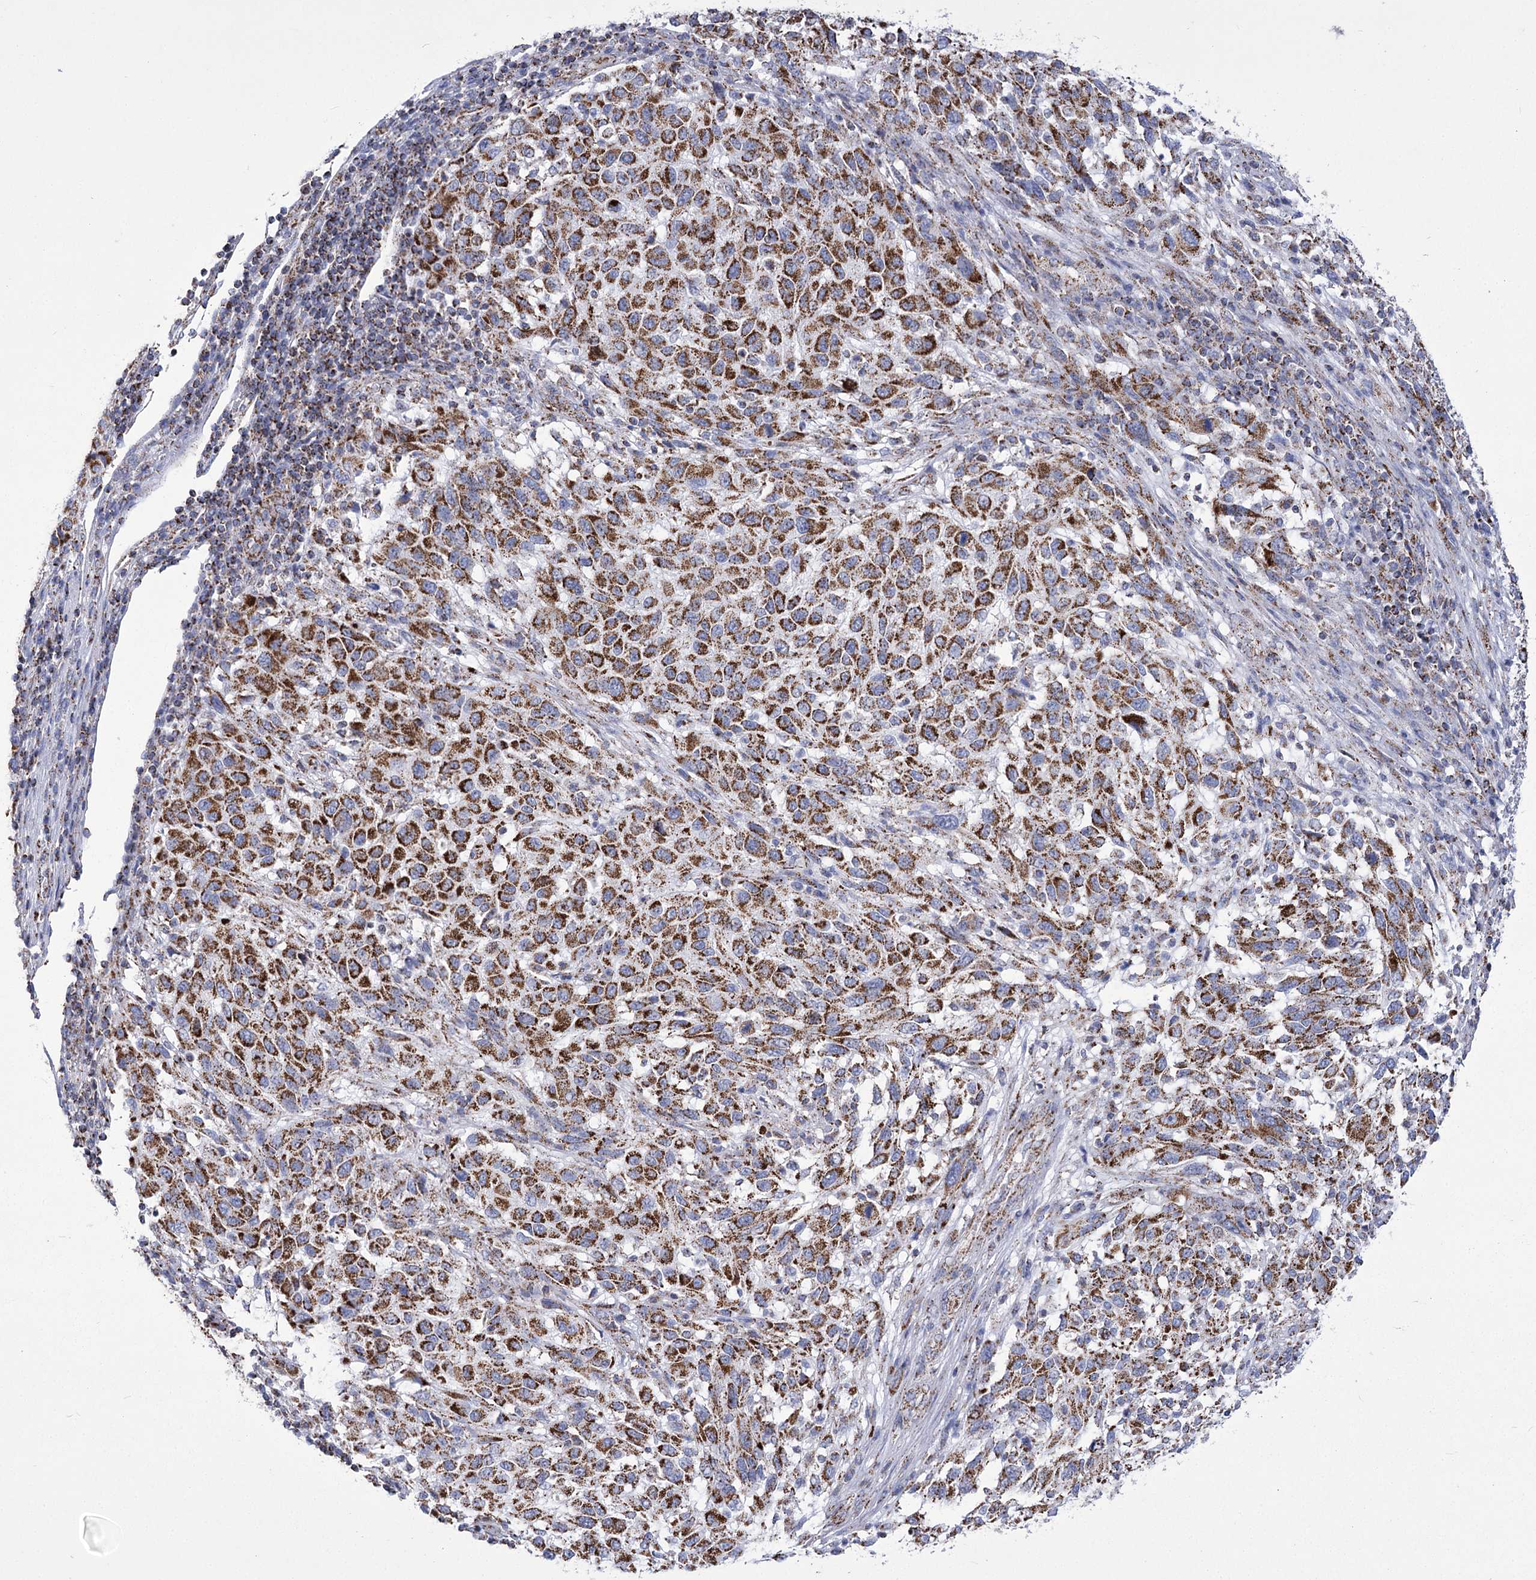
{"staining": {"intensity": "strong", "quantity": "25%-75%", "location": "cytoplasmic/membranous"}, "tissue": "melanoma", "cell_type": "Tumor cells", "image_type": "cancer", "snomed": [{"axis": "morphology", "description": "Malignant melanoma, Metastatic site"}, {"axis": "topography", "description": "Lymph node"}], "caption": "Melanoma tissue reveals strong cytoplasmic/membranous positivity in about 25%-75% of tumor cells (brown staining indicates protein expression, while blue staining denotes nuclei).", "gene": "PDHB", "patient": {"sex": "male", "age": 61}}